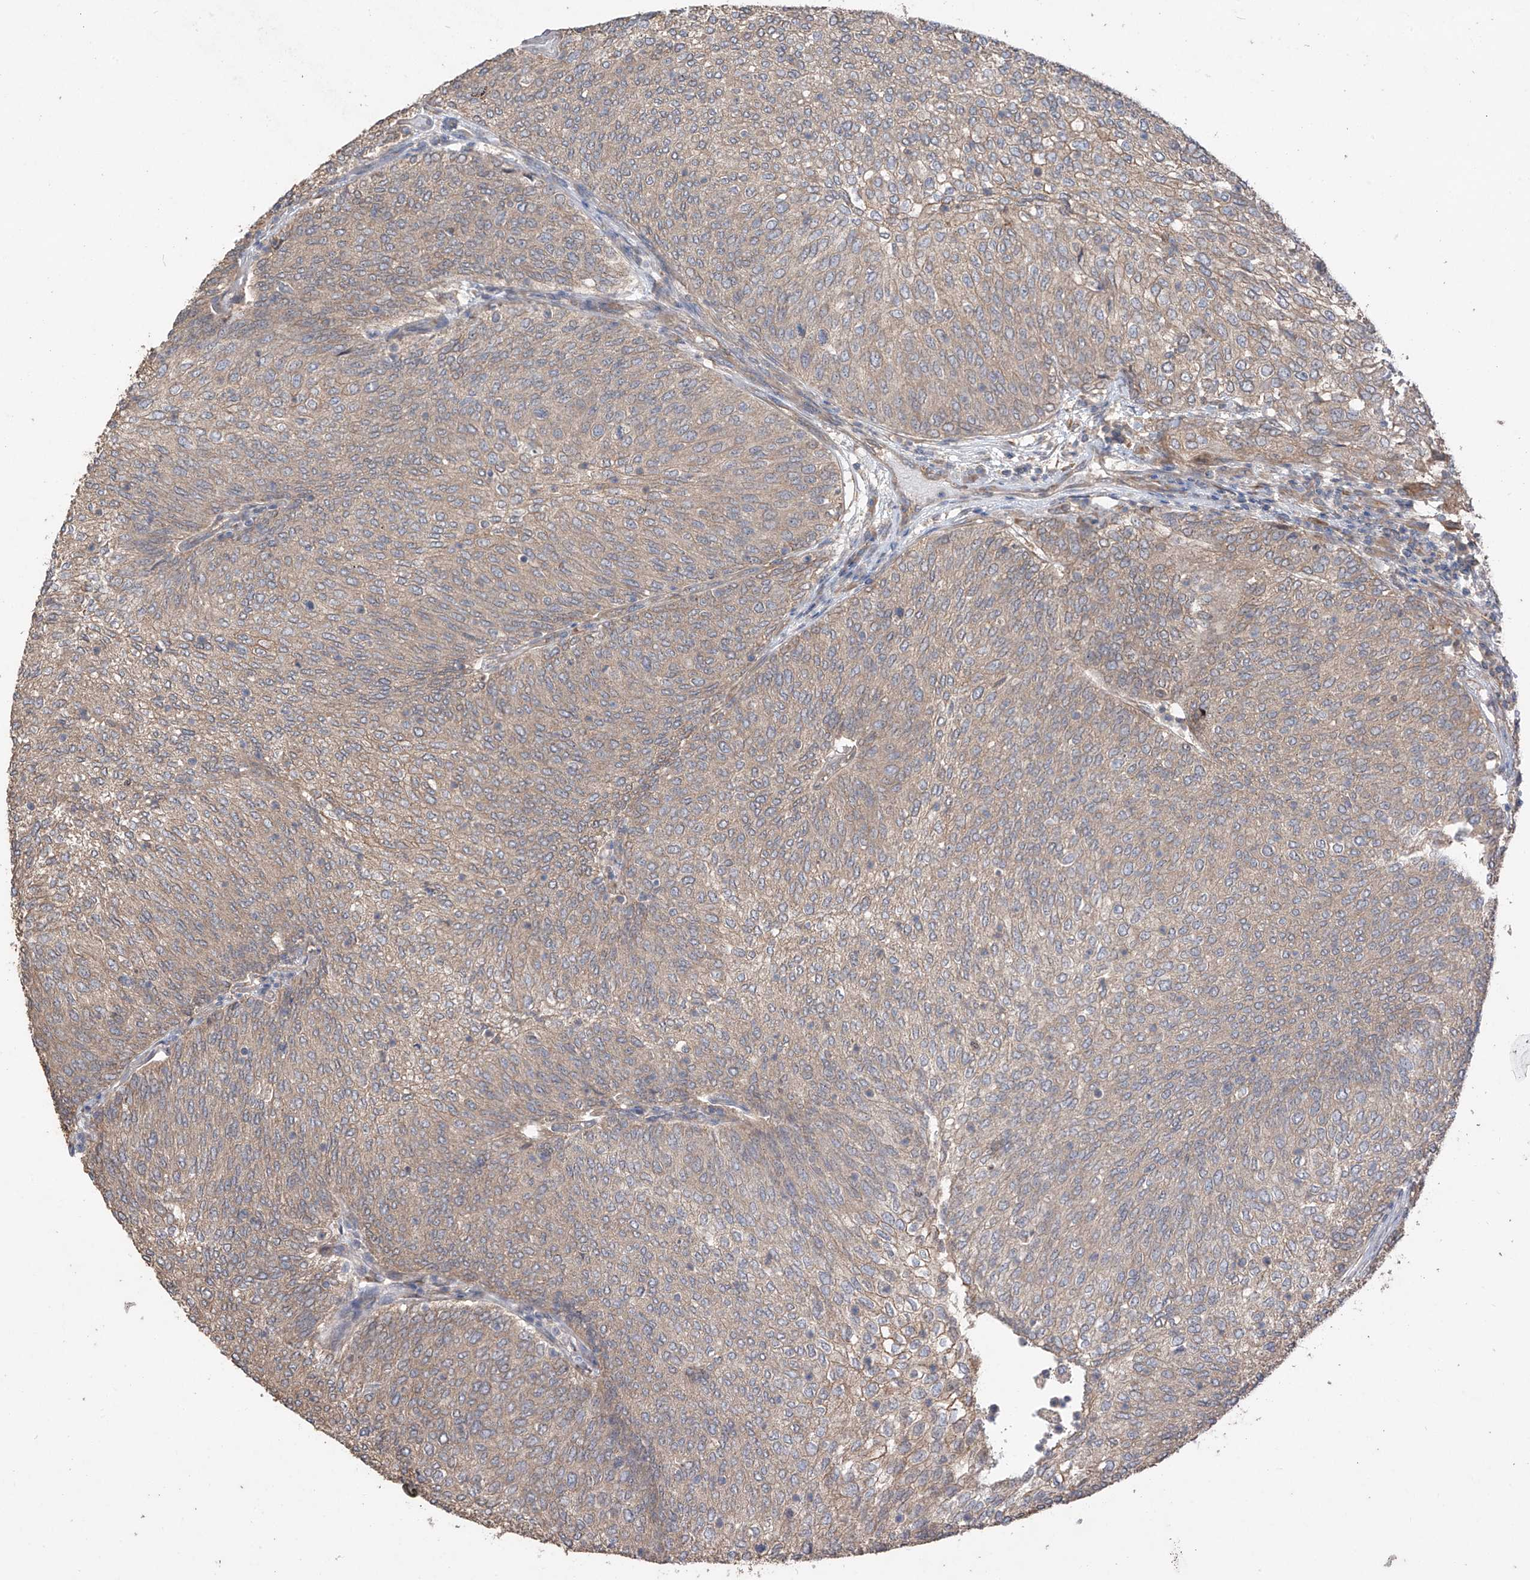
{"staining": {"intensity": "moderate", "quantity": "25%-75%", "location": "cytoplasmic/membranous"}, "tissue": "urothelial cancer", "cell_type": "Tumor cells", "image_type": "cancer", "snomed": [{"axis": "morphology", "description": "Urothelial carcinoma, Low grade"}, {"axis": "topography", "description": "Urinary bladder"}], "caption": "Human low-grade urothelial carcinoma stained with a protein marker reveals moderate staining in tumor cells.", "gene": "AGBL5", "patient": {"sex": "female", "age": 79}}